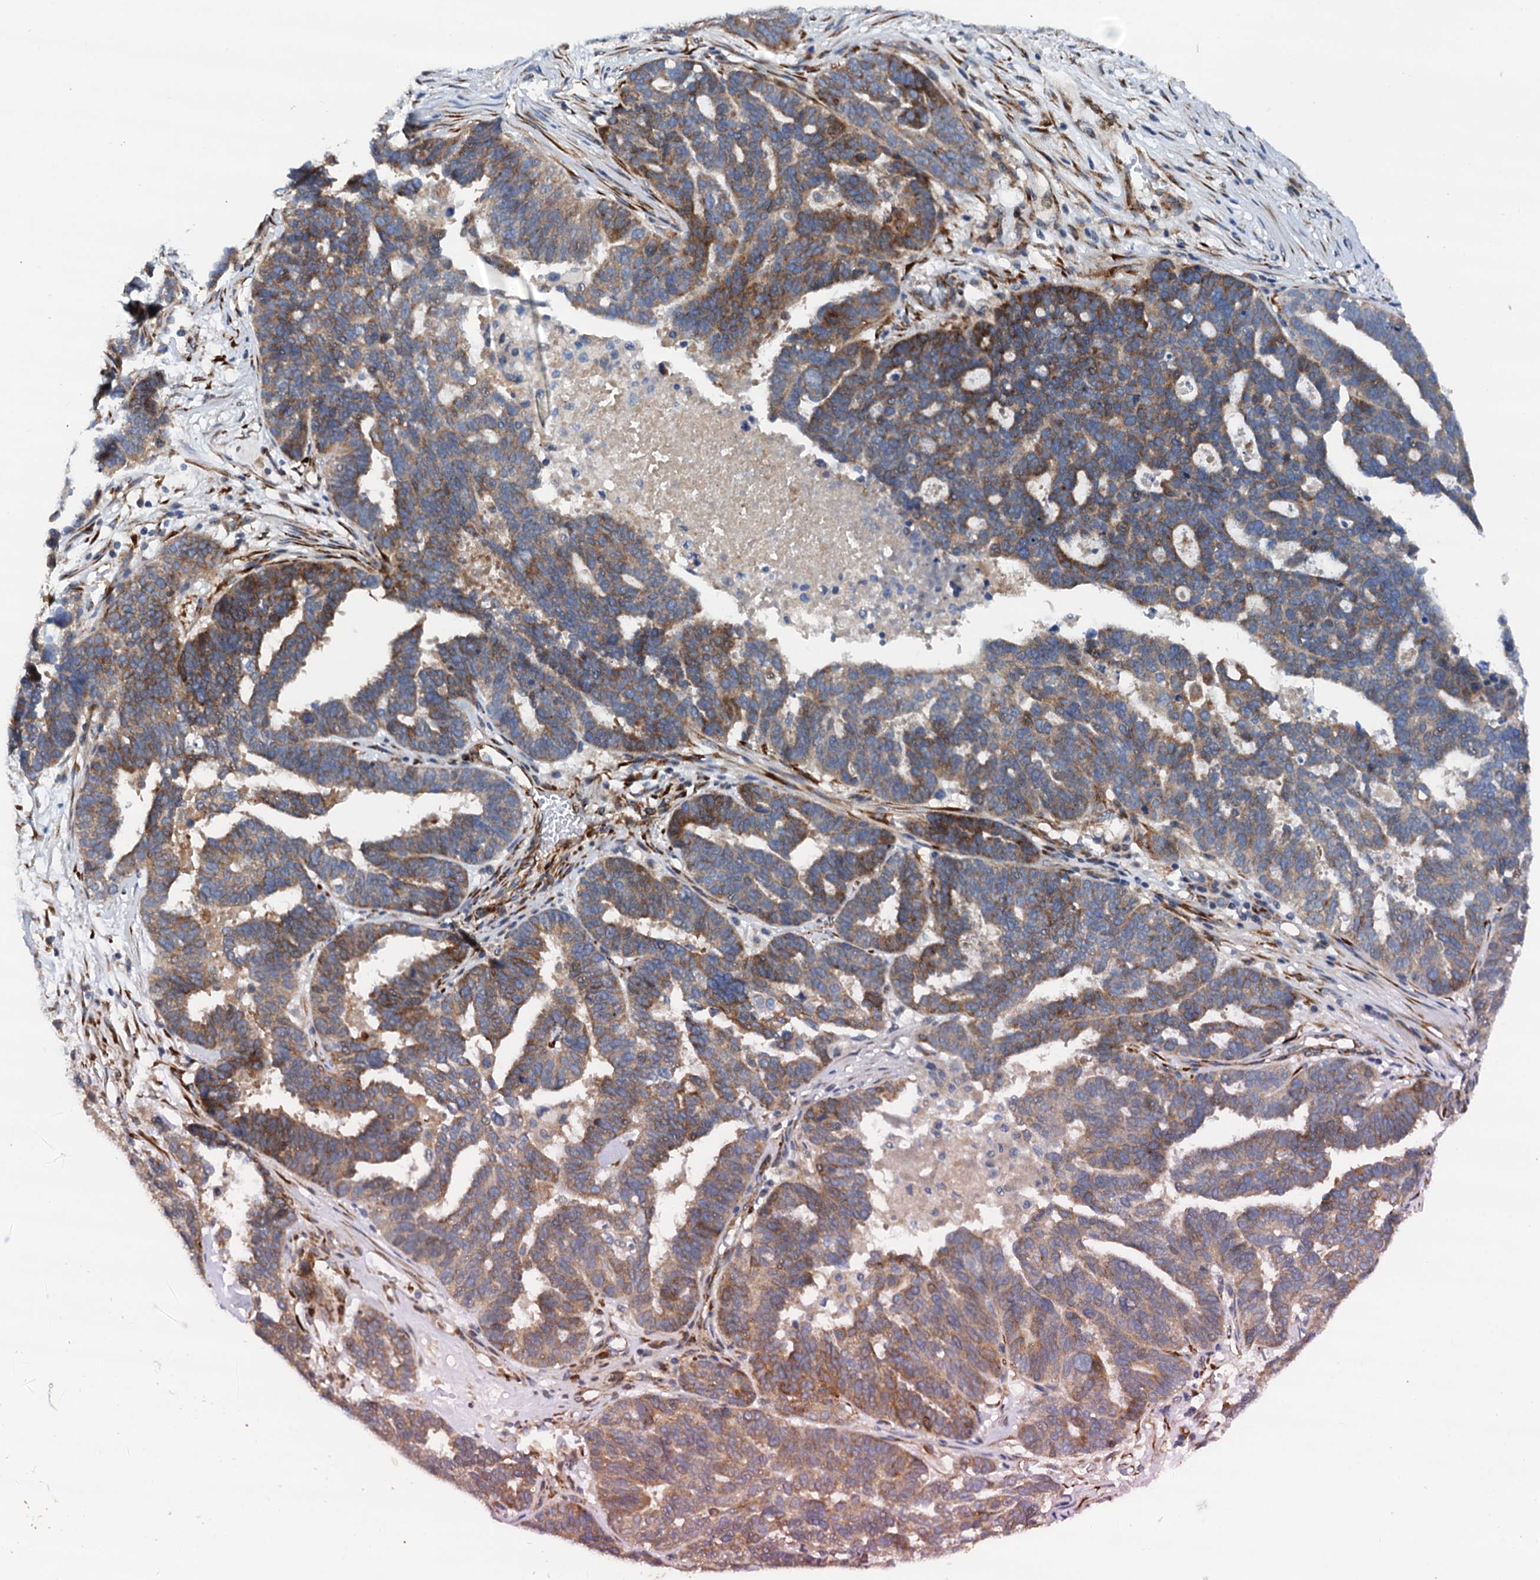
{"staining": {"intensity": "moderate", "quantity": ">75%", "location": "cytoplasmic/membranous"}, "tissue": "ovarian cancer", "cell_type": "Tumor cells", "image_type": "cancer", "snomed": [{"axis": "morphology", "description": "Cystadenocarcinoma, serous, NOS"}, {"axis": "topography", "description": "Ovary"}], "caption": "This histopathology image reveals ovarian cancer stained with immunohistochemistry (IHC) to label a protein in brown. The cytoplasmic/membranous of tumor cells show moderate positivity for the protein. Nuclei are counter-stained blue.", "gene": "RASSF9", "patient": {"sex": "female", "age": 59}}